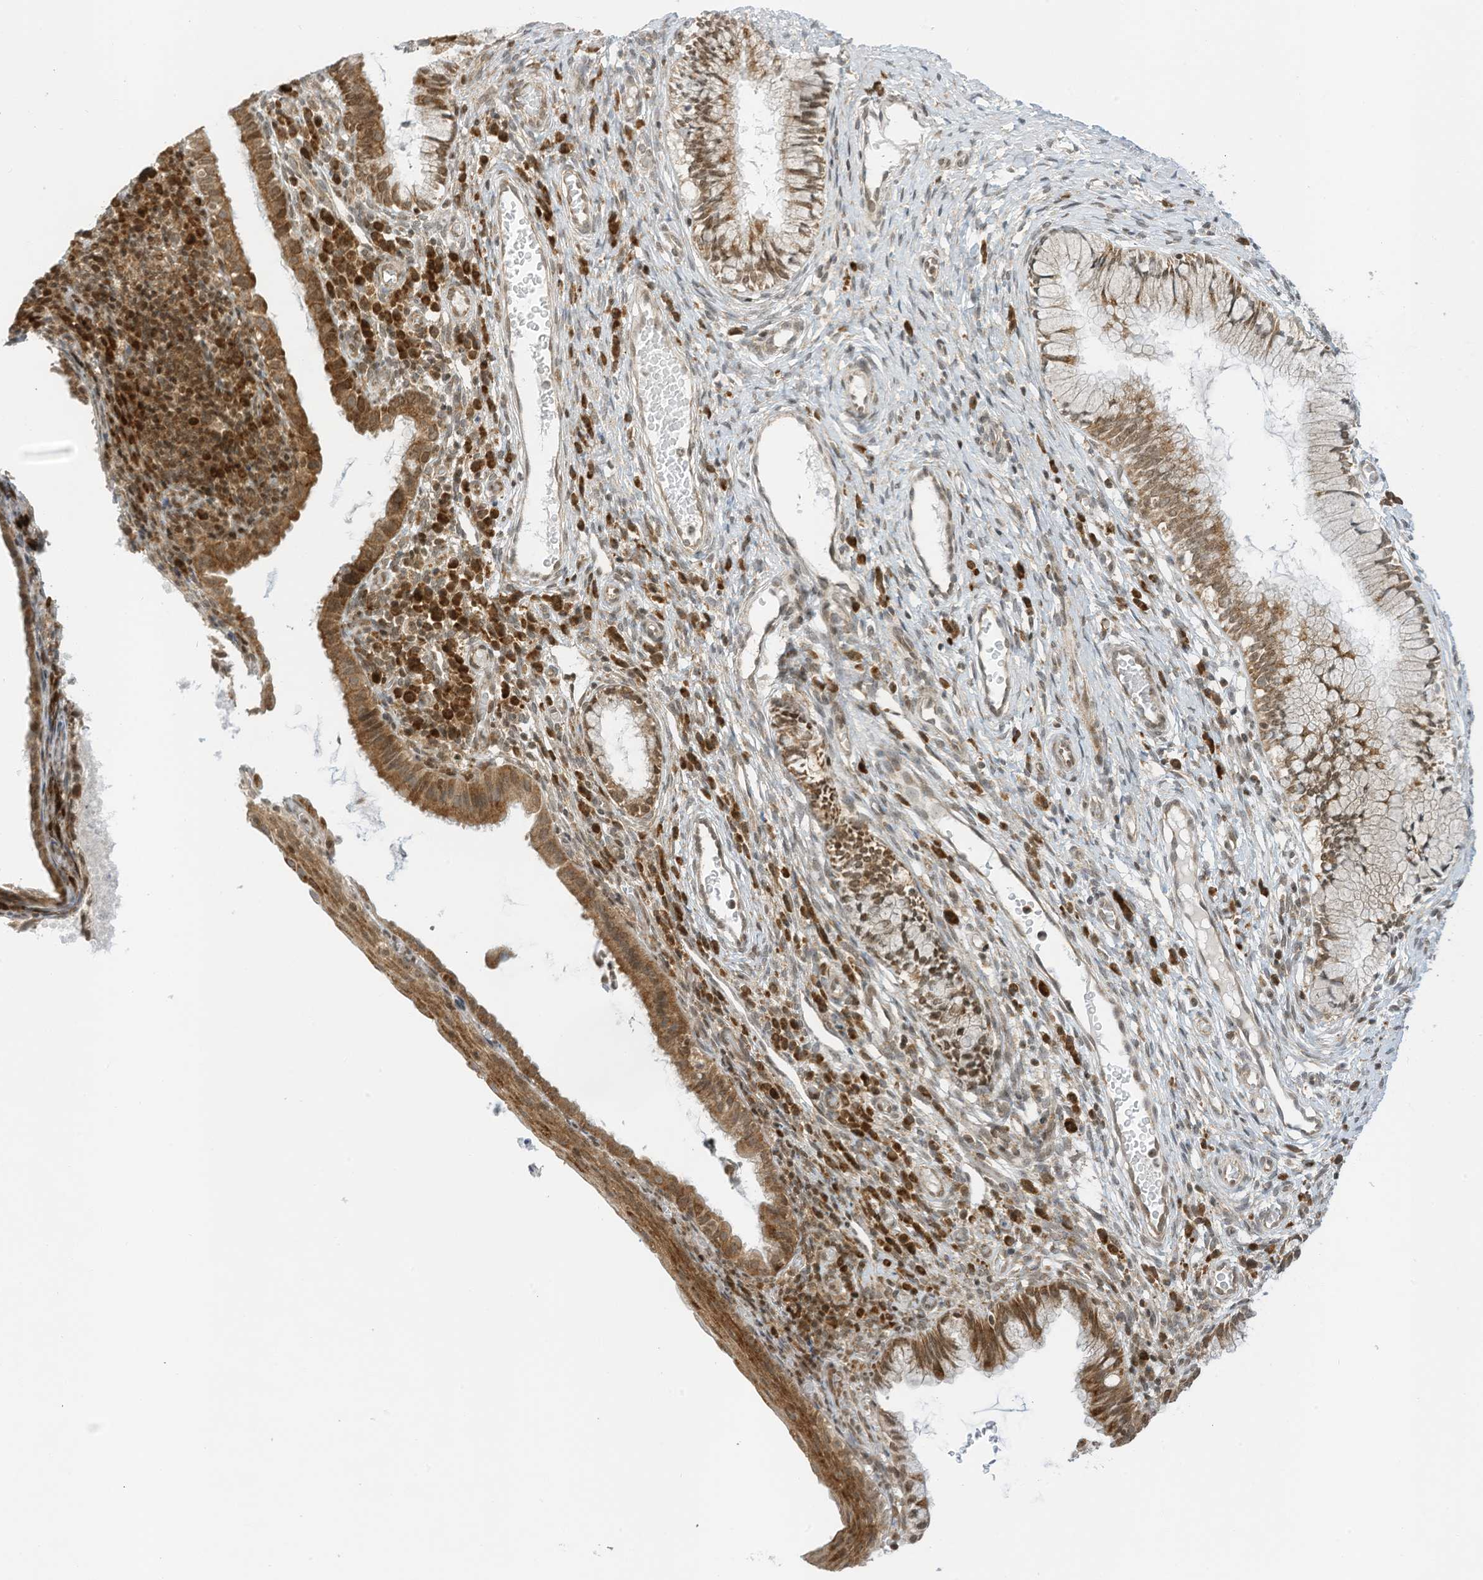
{"staining": {"intensity": "moderate", "quantity": "25%-75%", "location": "cytoplasmic/membranous"}, "tissue": "cervix", "cell_type": "Glandular cells", "image_type": "normal", "snomed": [{"axis": "morphology", "description": "Normal tissue, NOS"}, {"axis": "topography", "description": "Cervix"}], "caption": "Immunohistochemistry (IHC) micrograph of unremarkable cervix: cervix stained using immunohistochemistry demonstrates medium levels of moderate protein expression localized specifically in the cytoplasmic/membranous of glandular cells, appearing as a cytoplasmic/membranous brown color.", "gene": "EDF1", "patient": {"sex": "female", "age": 27}}